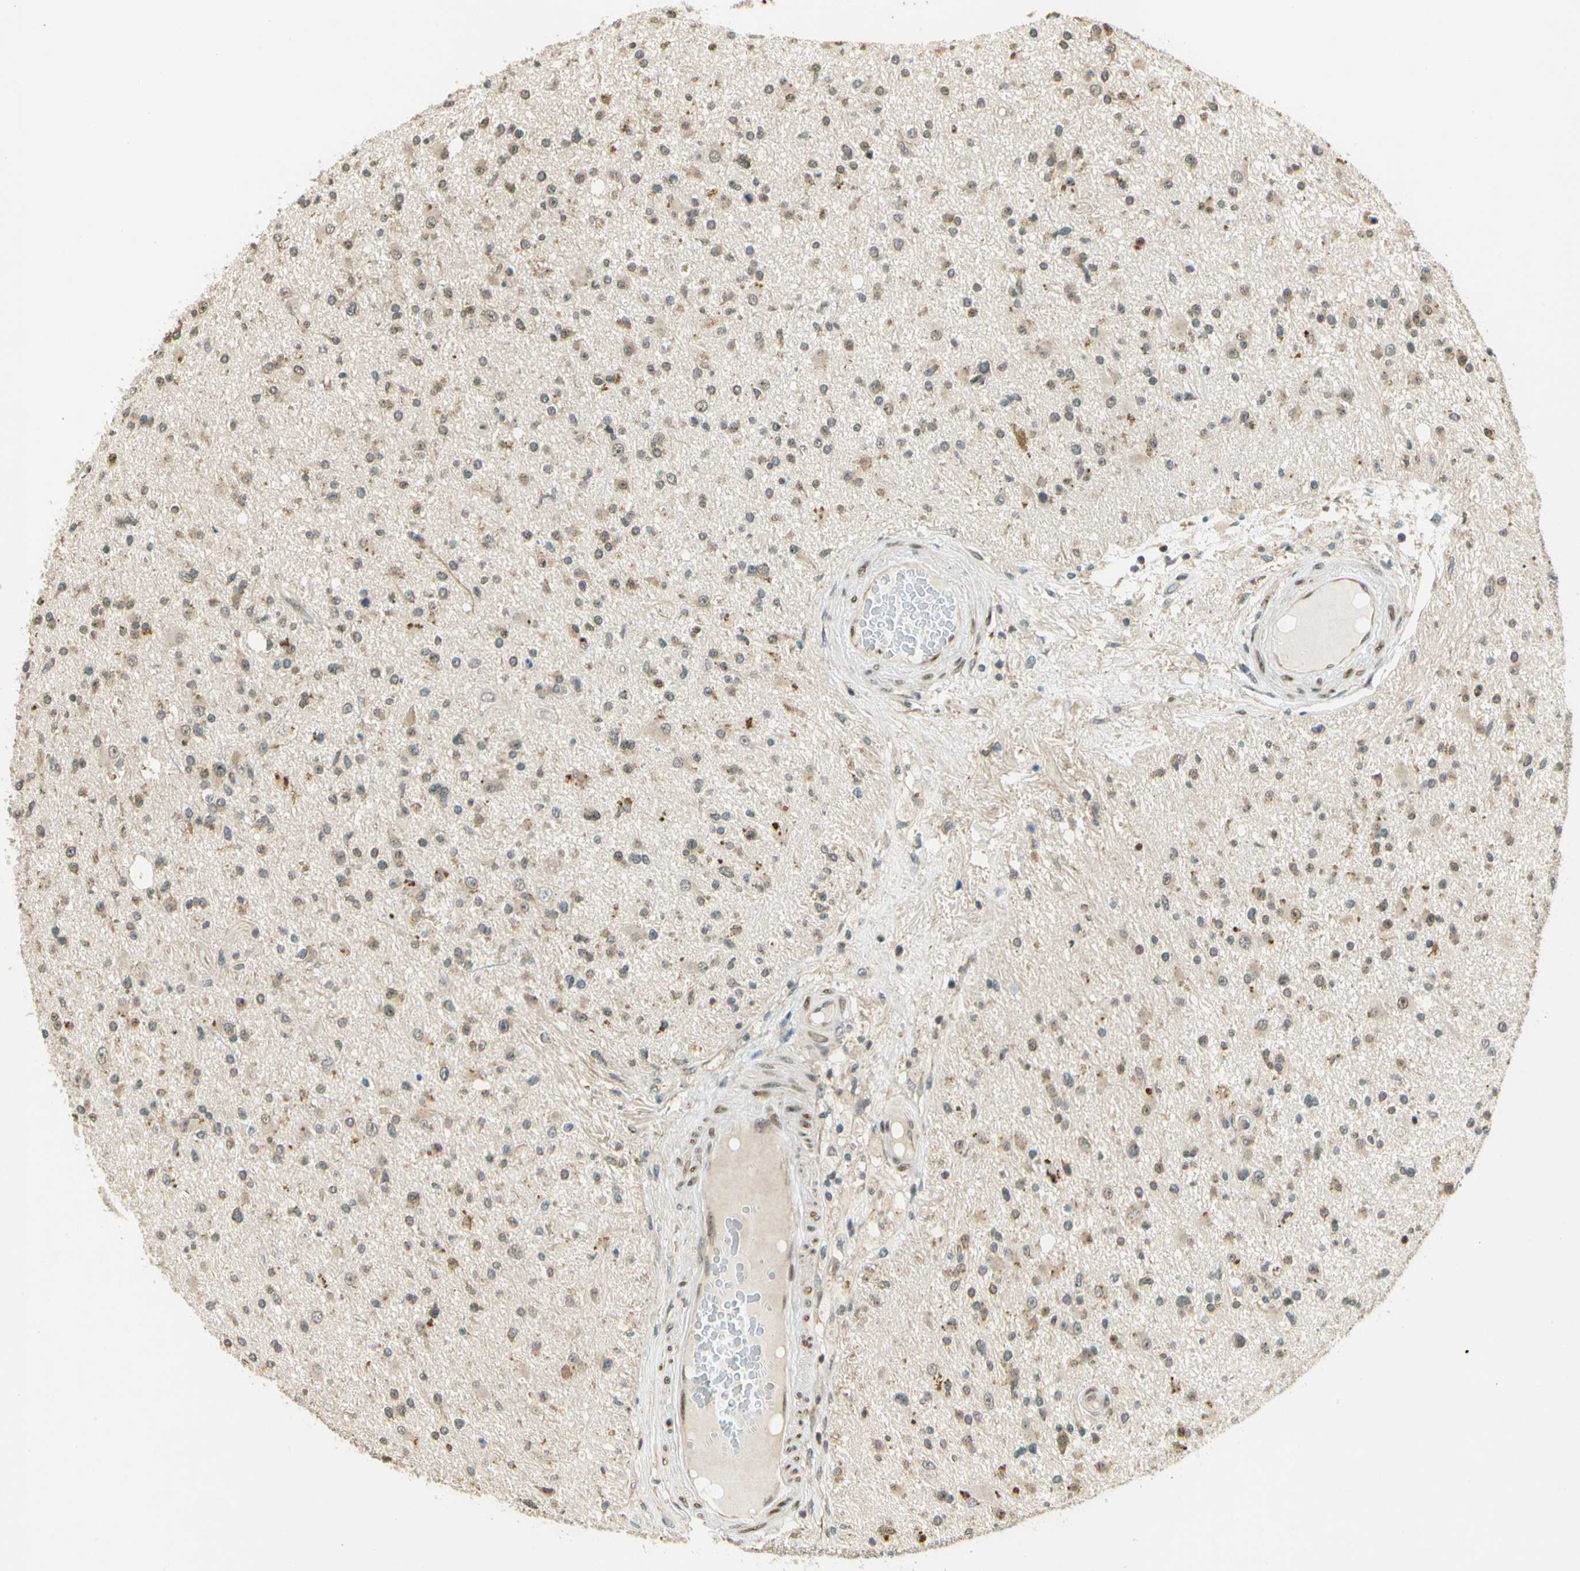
{"staining": {"intensity": "weak", "quantity": ">75%", "location": "cytoplasmic/membranous"}, "tissue": "glioma", "cell_type": "Tumor cells", "image_type": "cancer", "snomed": [{"axis": "morphology", "description": "Glioma, malignant, High grade"}, {"axis": "topography", "description": "Brain"}], "caption": "A photomicrograph of human glioma stained for a protein exhibits weak cytoplasmic/membranous brown staining in tumor cells. The staining was performed using DAB, with brown indicating positive protein expression. Nuclei are stained blue with hematoxylin.", "gene": "EIF1AX", "patient": {"sex": "male", "age": 33}}